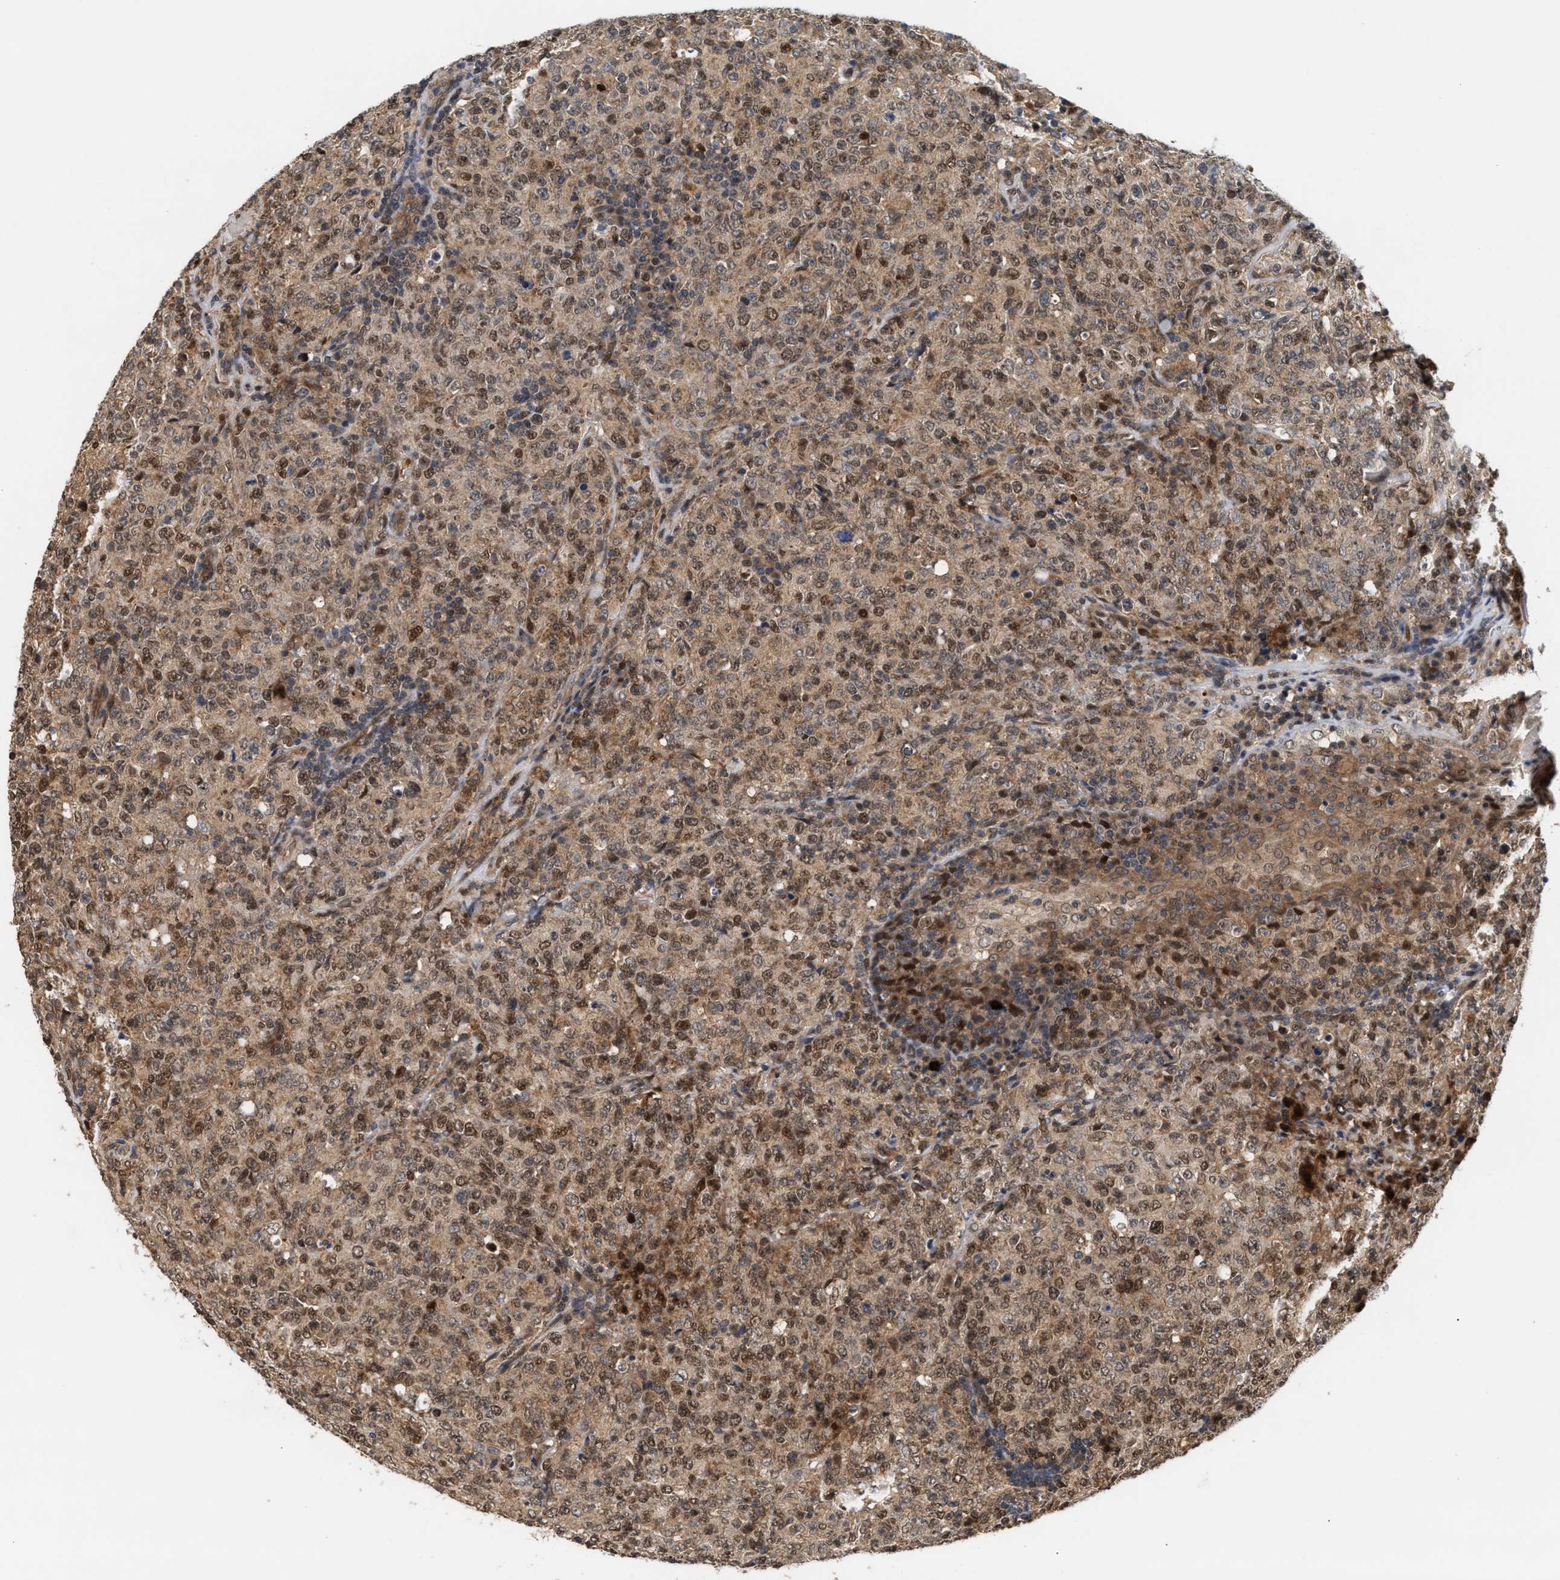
{"staining": {"intensity": "moderate", "quantity": ">75%", "location": "cytoplasmic/membranous,nuclear"}, "tissue": "lymphoma", "cell_type": "Tumor cells", "image_type": "cancer", "snomed": [{"axis": "morphology", "description": "Malignant lymphoma, non-Hodgkin's type, High grade"}, {"axis": "topography", "description": "Tonsil"}], "caption": "Immunohistochemical staining of human malignant lymphoma, non-Hodgkin's type (high-grade) exhibits medium levels of moderate cytoplasmic/membranous and nuclear protein expression in approximately >75% of tumor cells. Using DAB (brown) and hematoxylin (blue) stains, captured at high magnification using brightfield microscopy.", "gene": "ABHD5", "patient": {"sex": "female", "age": 36}}